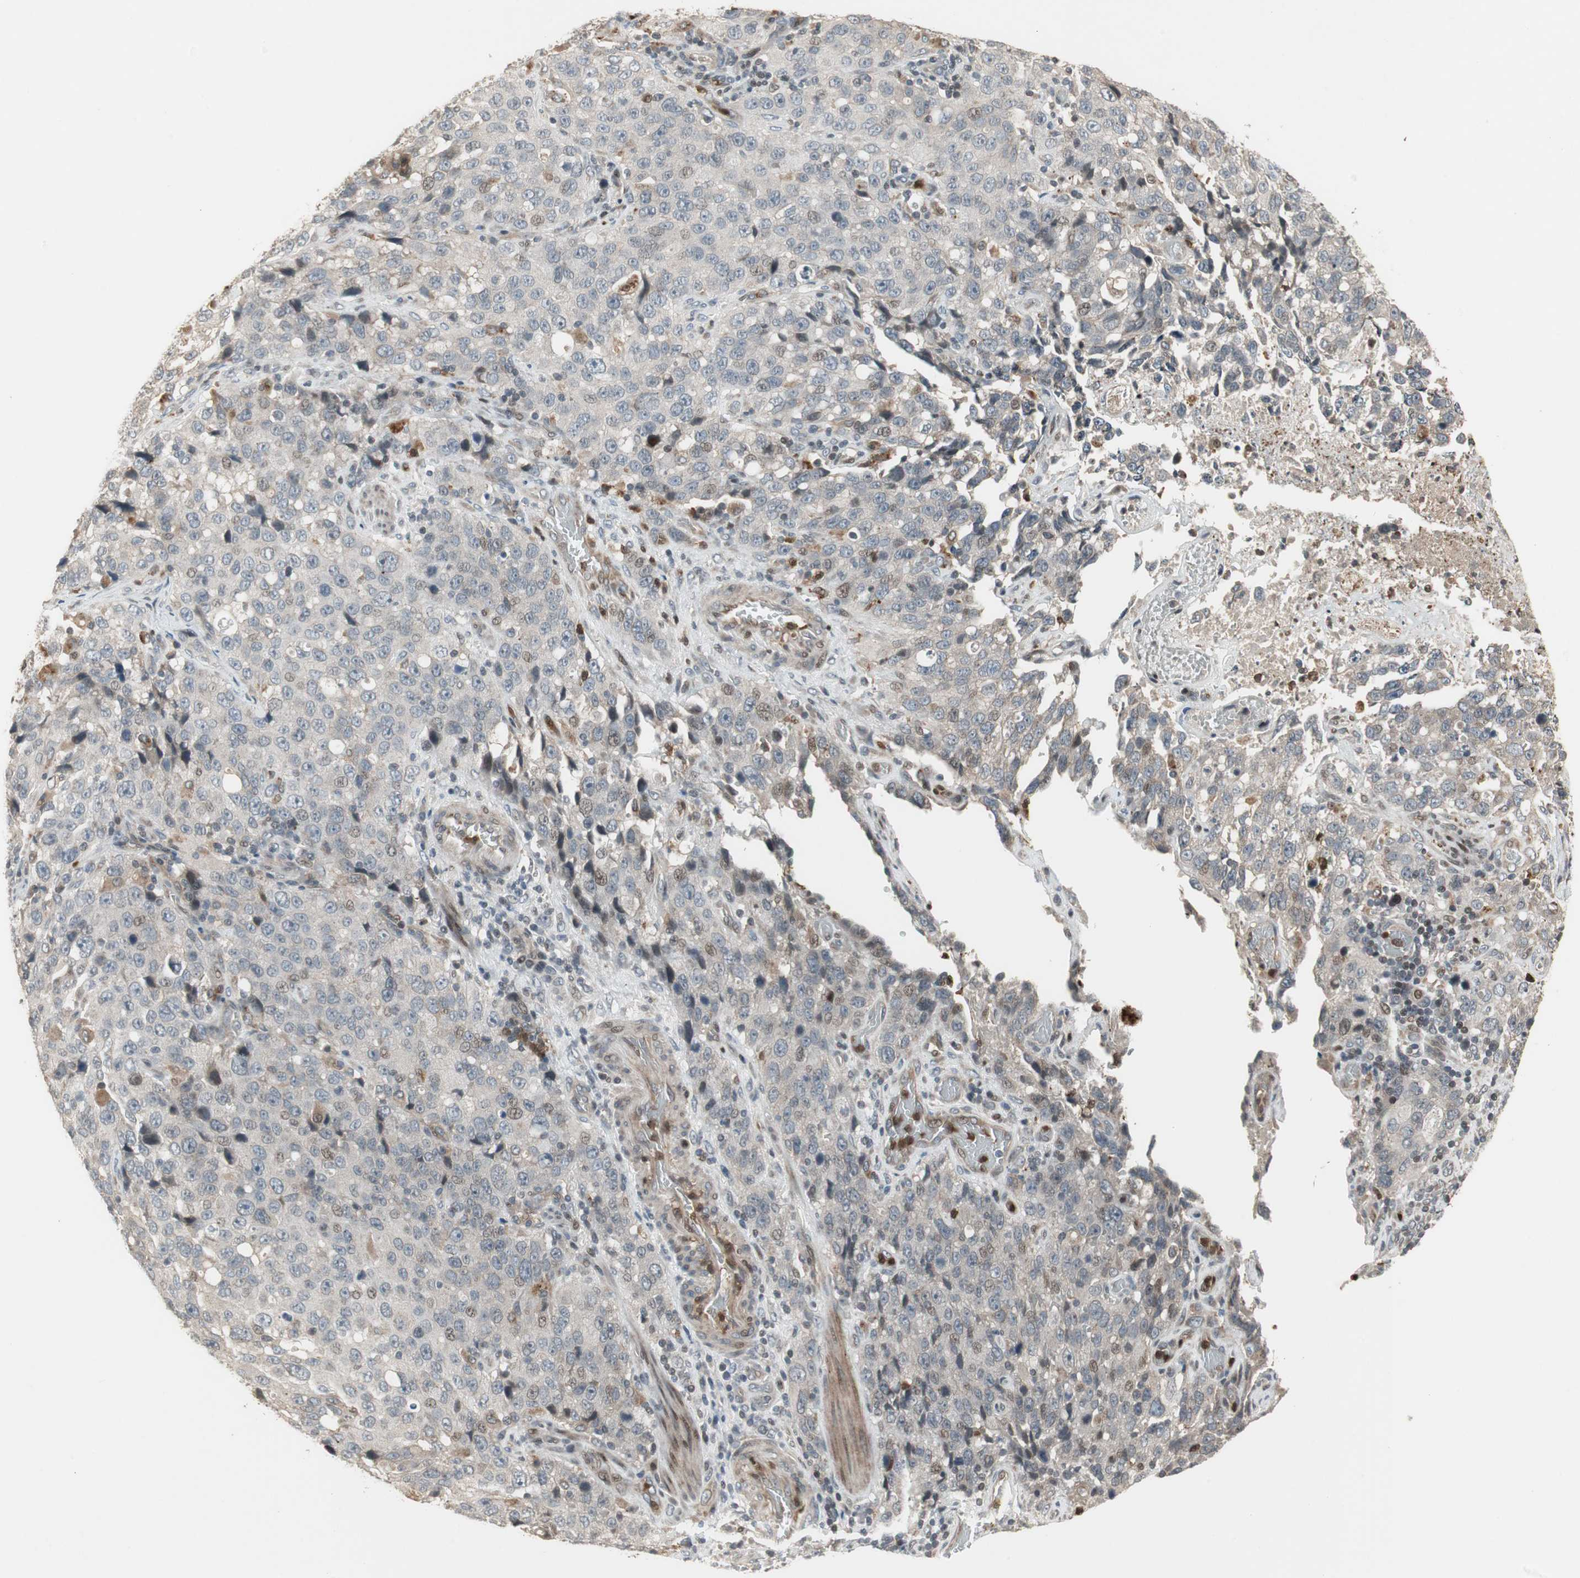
{"staining": {"intensity": "moderate", "quantity": "<25%", "location": "cytoplasmic/membranous"}, "tissue": "stomach cancer", "cell_type": "Tumor cells", "image_type": "cancer", "snomed": [{"axis": "morphology", "description": "Normal tissue, NOS"}, {"axis": "morphology", "description": "Adenocarcinoma, NOS"}, {"axis": "topography", "description": "Stomach"}], "caption": "The image displays a brown stain indicating the presence of a protein in the cytoplasmic/membranous of tumor cells in adenocarcinoma (stomach).", "gene": "SNX4", "patient": {"sex": "male", "age": 48}}